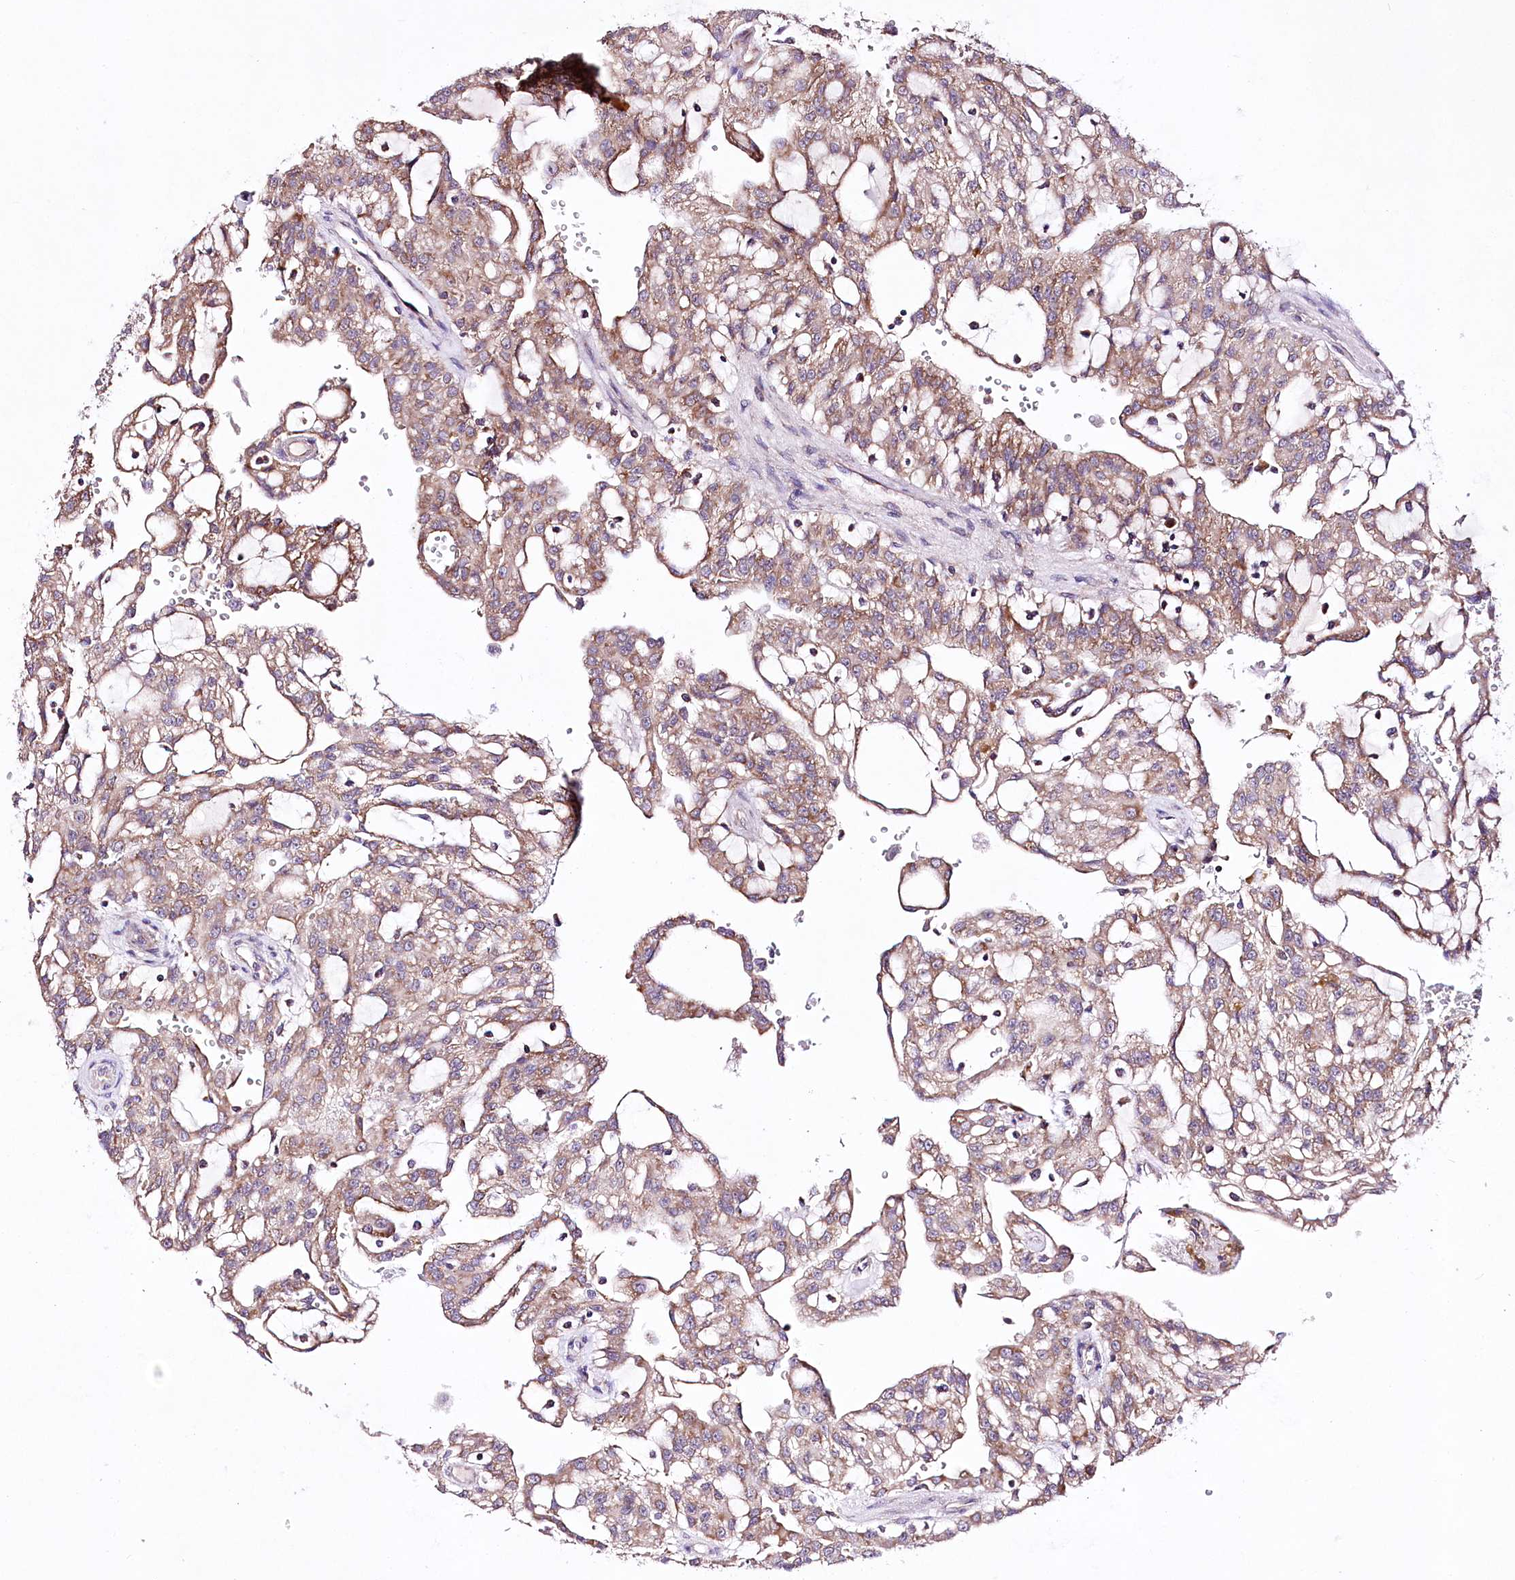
{"staining": {"intensity": "moderate", "quantity": ">75%", "location": "cytoplasmic/membranous"}, "tissue": "renal cancer", "cell_type": "Tumor cells", "image_type": "cancer", "snomed": [{"axis": "morphology", "description": "Adenocarcinoma, NOS"}, {"axis": "topography", "description": "Kidney"}], "caption": "This is a photomicrograph of immunohistochemistry (IHC) staining of renal cancer, which shows moderate positivity in the cytoplasmic/membranous of tumor cells.", "gene": "ATE1", "patient": {"sex": "male", "age": 63}}